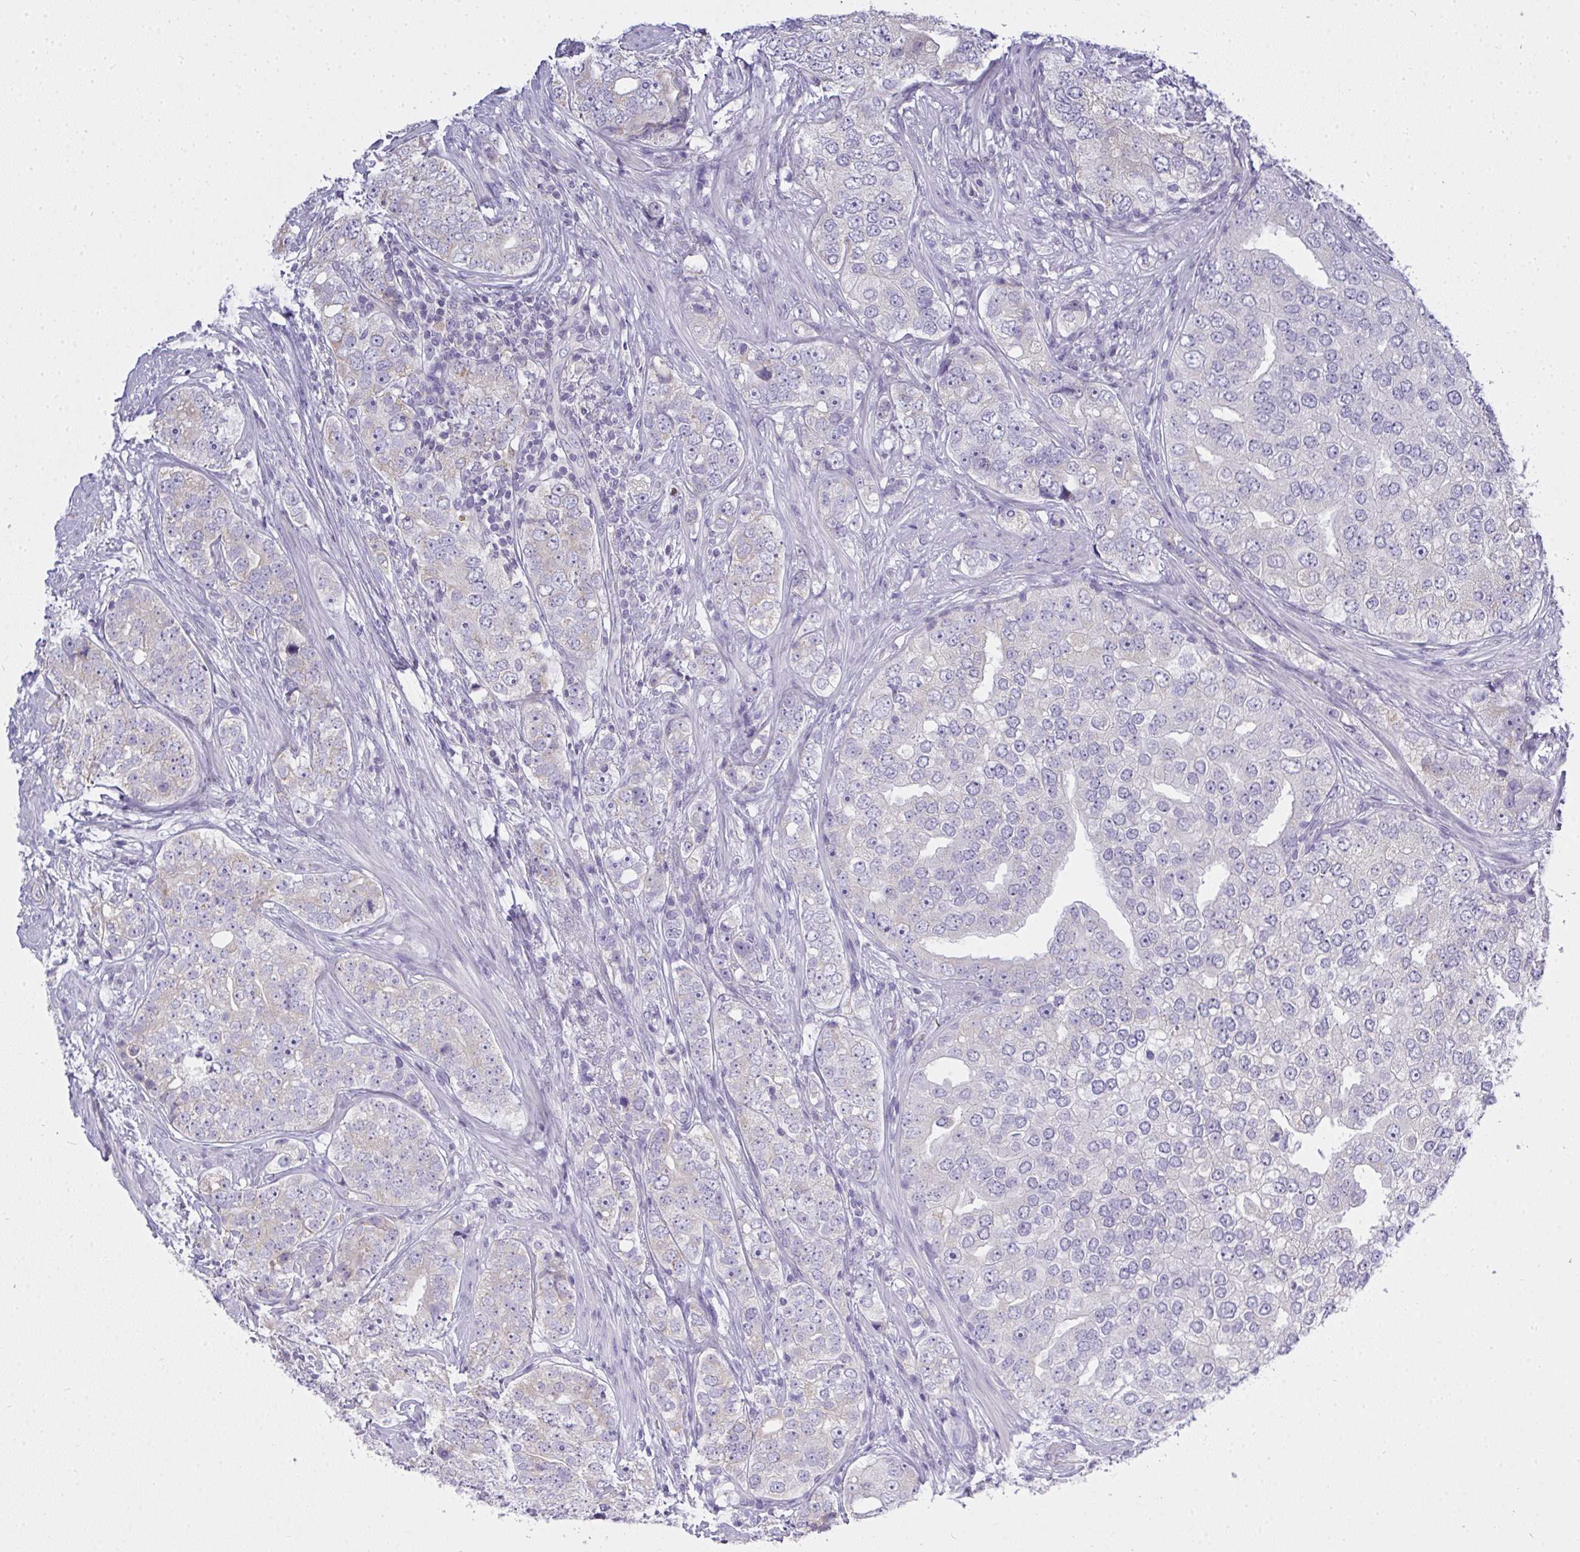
{"staining": {"intensity": "negative", "quantity": "none", "location": "none"}, "tissue": "prostate cancer", "cell_type": "Tumor cells", "image_type": "cancer", "snomed": [{"axis": "morphology", "description": "Adenocarcinoma, High grade"}, {"axis": "topography", "description": "Prostate"}], "caption": "High magnification brightfield microscopy of prostate cancer (adenocarcinoma (high-grade)) stained with DAB (3,3'-diaminobenzidine) (brown) and counterstained with hematoxylin (blue): tumor cells show no significant expression.", "gene": "GSDMB", "patient": {"sex": "male", "age": 60}}